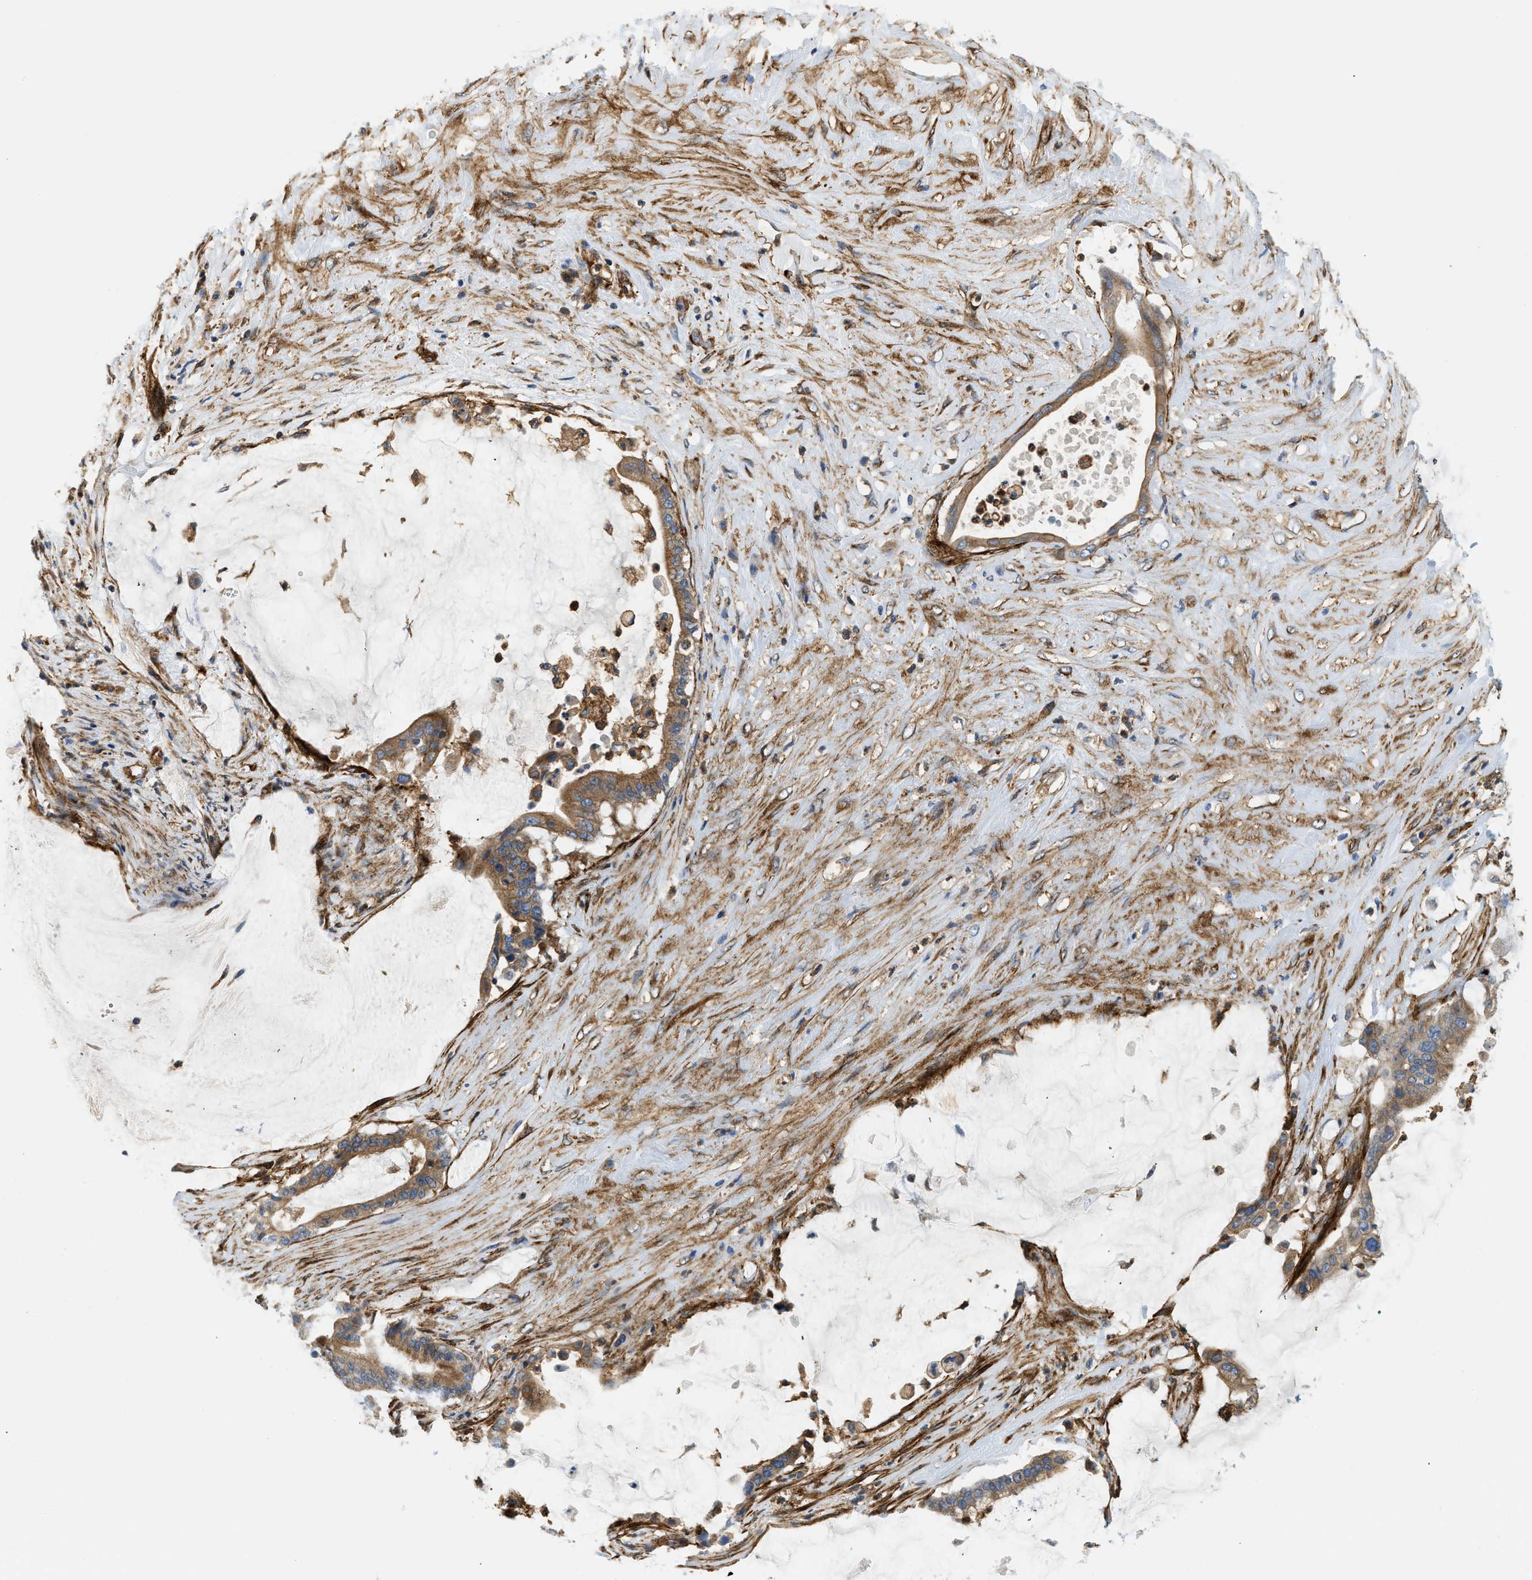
{"staining": {"intensity": "moderate", "quantity": ">75%", "location": "cytoplasmic/membranous"}, "tissue": "pancreatic cancer", "cell_type": "Tumor cells", "image_type": "cancer", "snomed": [{"axis": "morphology", "description": "Adenocarcinoma, NOS"}, {"axis": "topography", "description": "Pancreas"}], "caption": "A high-resolution photomicrograph shows immunohistochemistry (IHC) staining of pancreatic cancer, which reveals moderate cytoplasmic/membranous staining in approximately >75% of tumor cells.", "gene": "HIP1", "patient": {"sex": "male", "age": 41}}